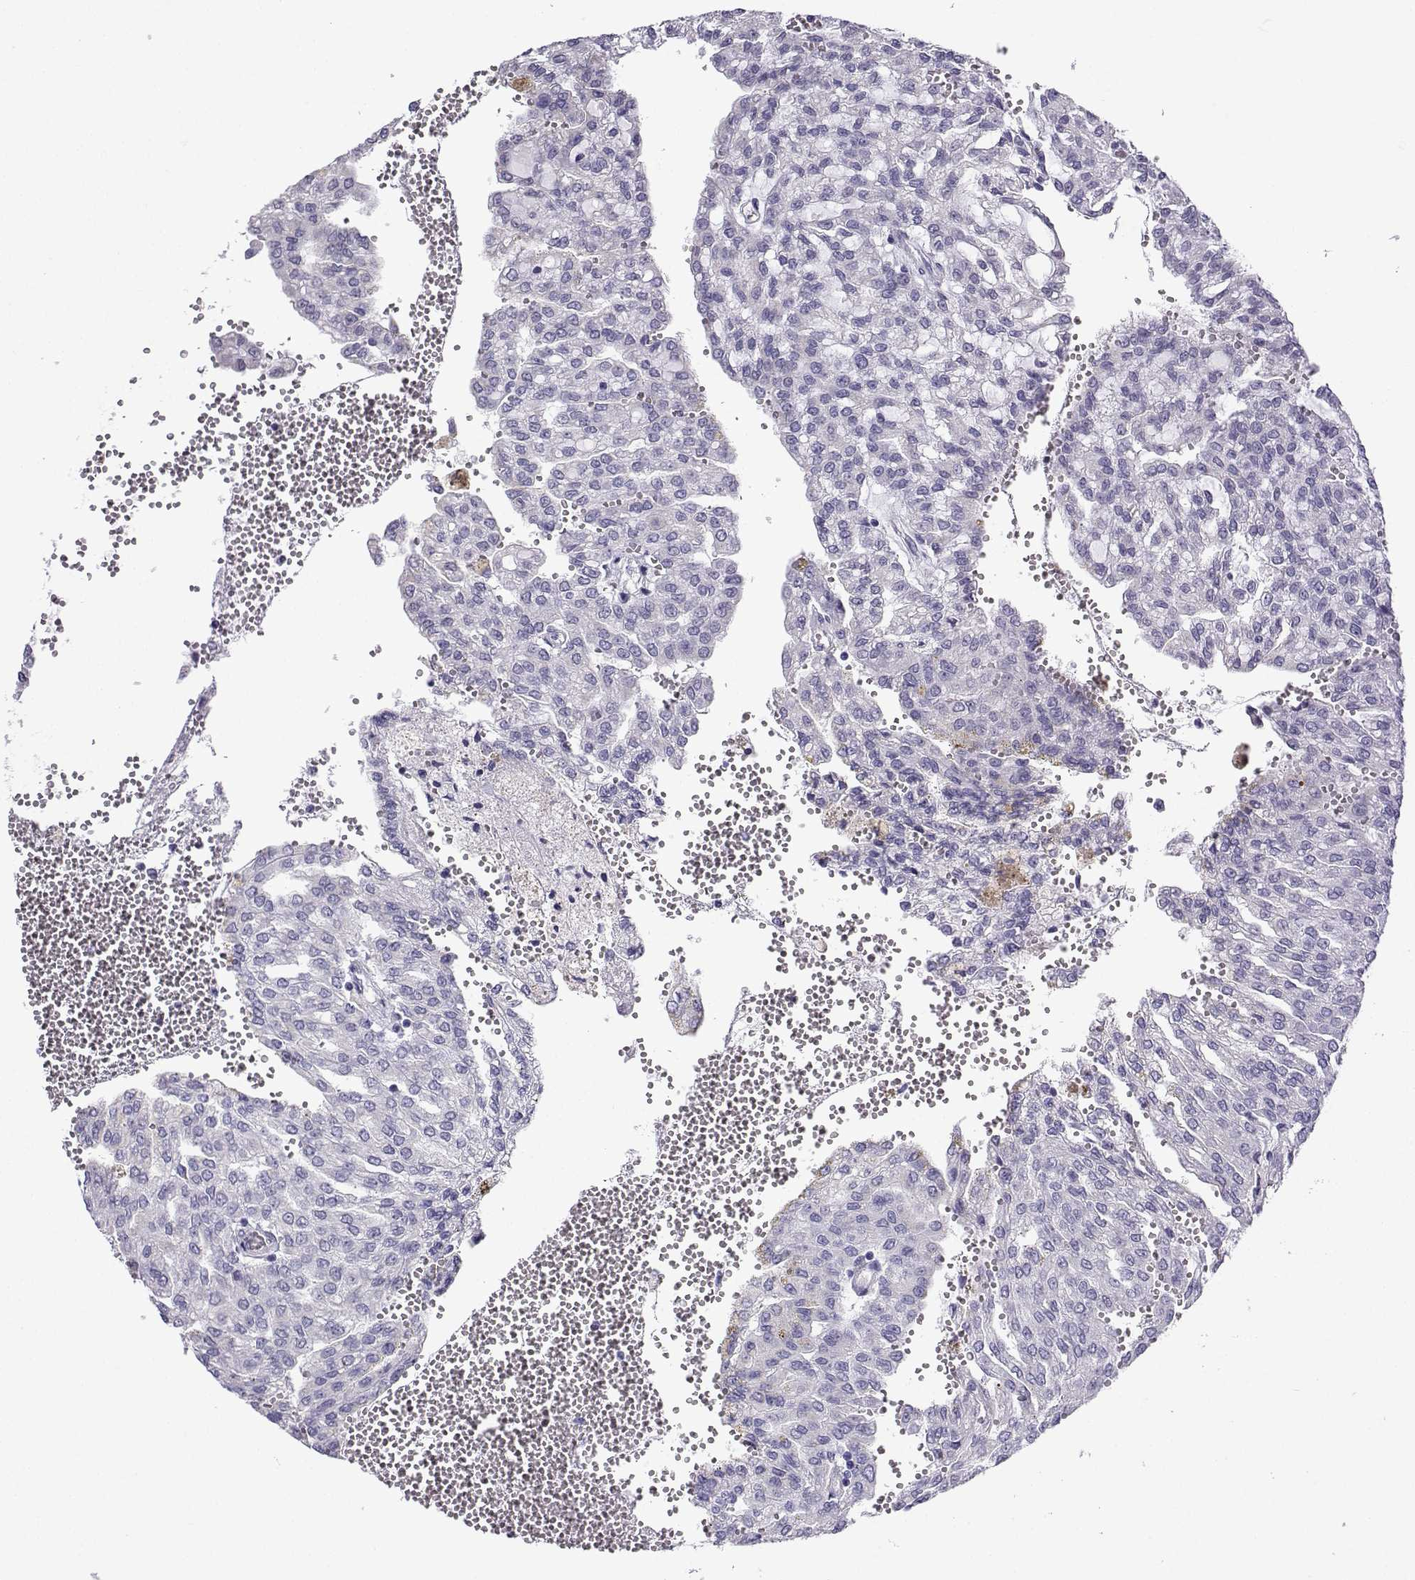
{"staining": {"intensity": "negative", "quantity": "none", "location": "none"}, "tissue": "renal cancer", "cell_type": "Tumor cells", "image_type": "cancer", "snomed": [{"axis": "morphology", "description": "Adenocarcinoma, NOS"}, {"axis": "topography", "description": "Kidney"}], "caption": "This is an IHC image of human renal adenocarcinoma. There is no positivity in tumor cells.", "gene": "ACRBP", "patient": {"sex": "male", "age": 63}}